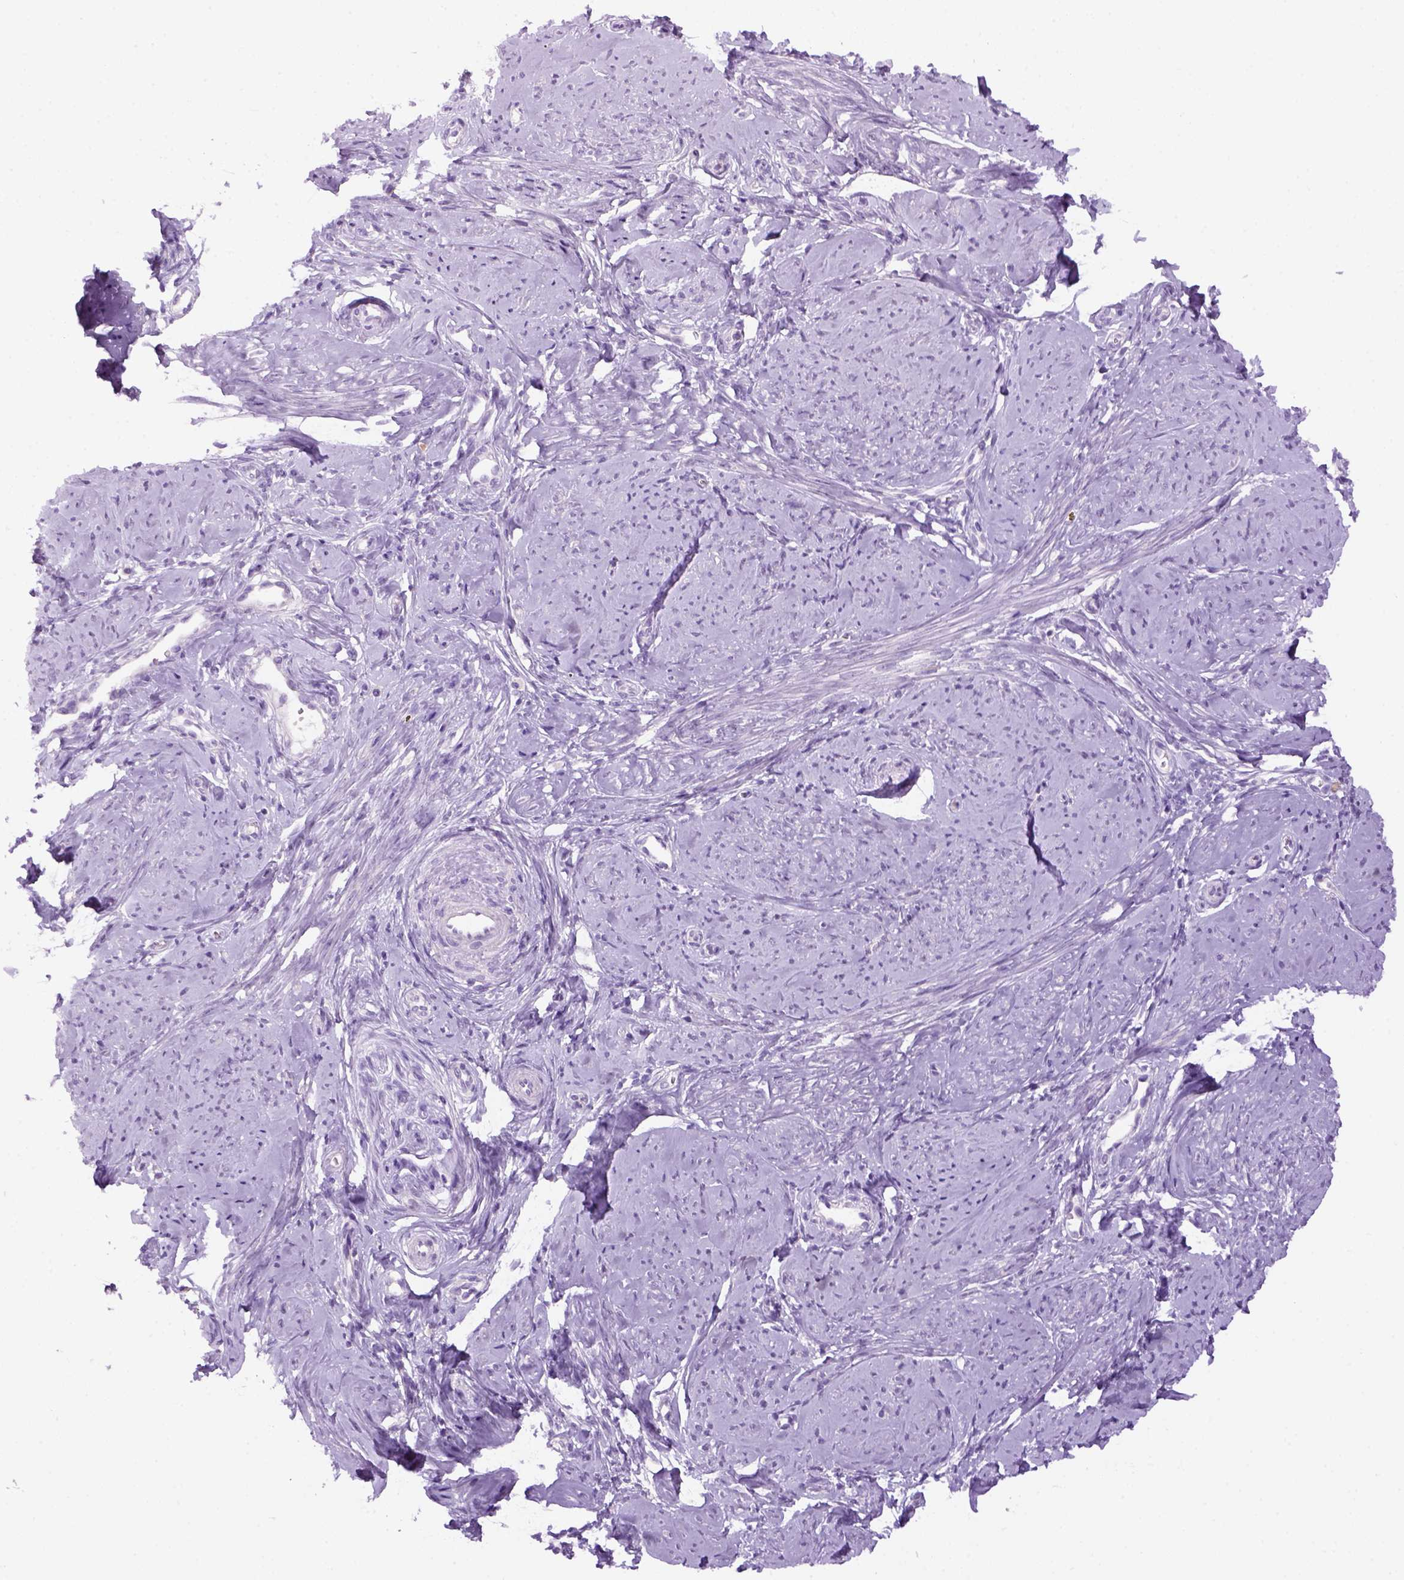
{"staining": {"intensity": "negative", "quantity": "none", "location": "none"}, "tissue": "smooth muscle", "cell_type": "Smooth muscle cells", "image_type": "normal", "snomed": [{"axis": "morphology", "description": "Normal tissue, NOS"}, {"axis": "topography", "description": "Smooth muscle"}], "caption": "A histopathology image of smooth muscle stained for a protein exhibits no brown staining in smooth muscle cells.", "gene": "DNAH11", "patient": {"sex": "female", "age": 48}}